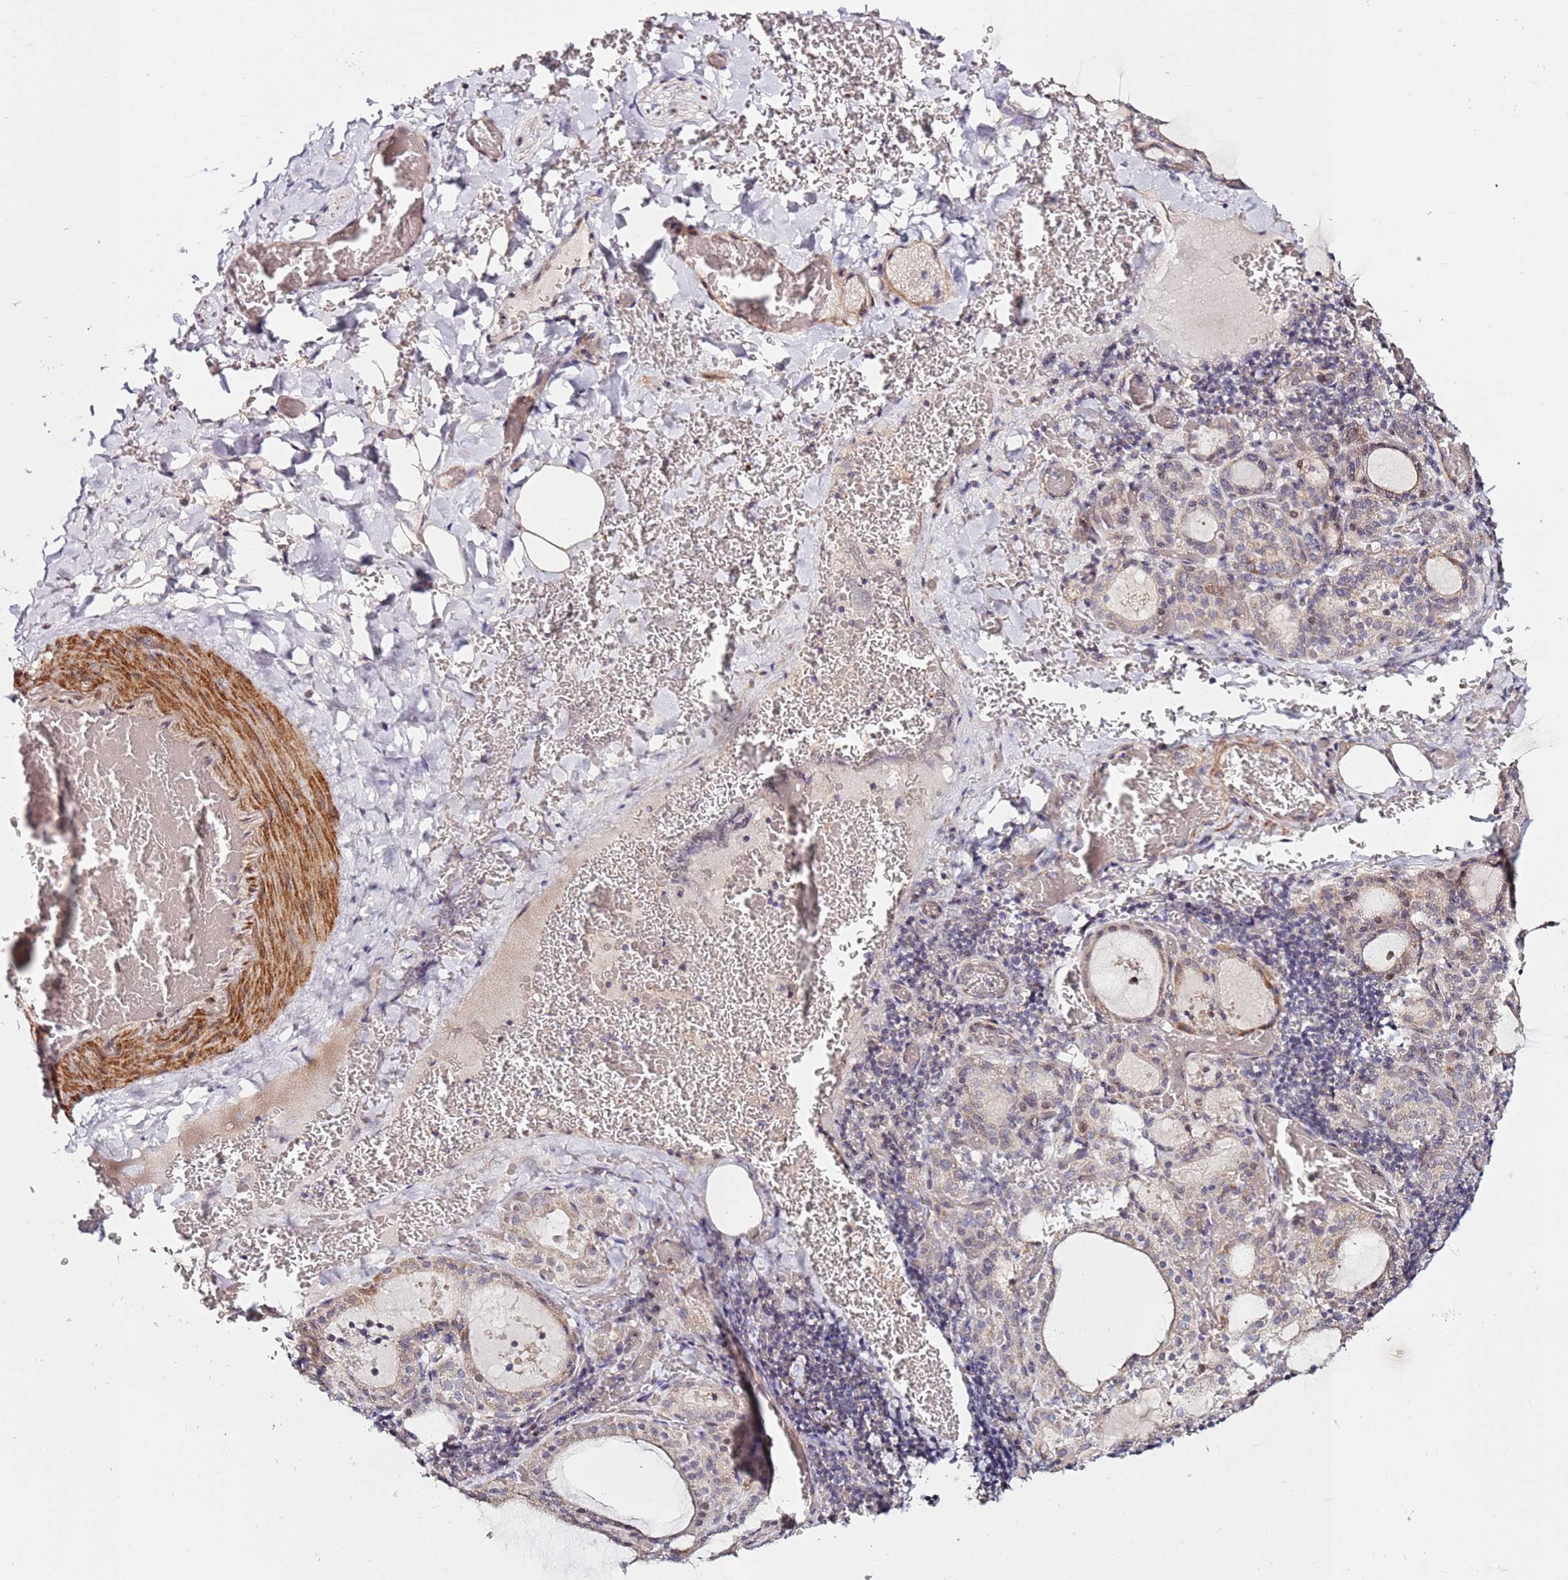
{"staining": {"intensity": "weak", "quantity": "25%-75%", "location": "cytoplasmic/membranous,nuclear"}, "tissue": "thyroid gland", "cell_type": "Glandular cells", "image_type": "normal", "snomed": [{"axis": "morphology", "description": "Normal tissue, NOS"}, {"axis": "topography", "description": "Thyroid gland"}], "caption": "Protein staining by immunohistochemistry displays weak cytoplasmic/membranous,nuclear staining in about 25%-75% of glandular cells in normal thyroid gland.", "gene": "RARS2", "patient": {"sex": "female", "age": 39}}